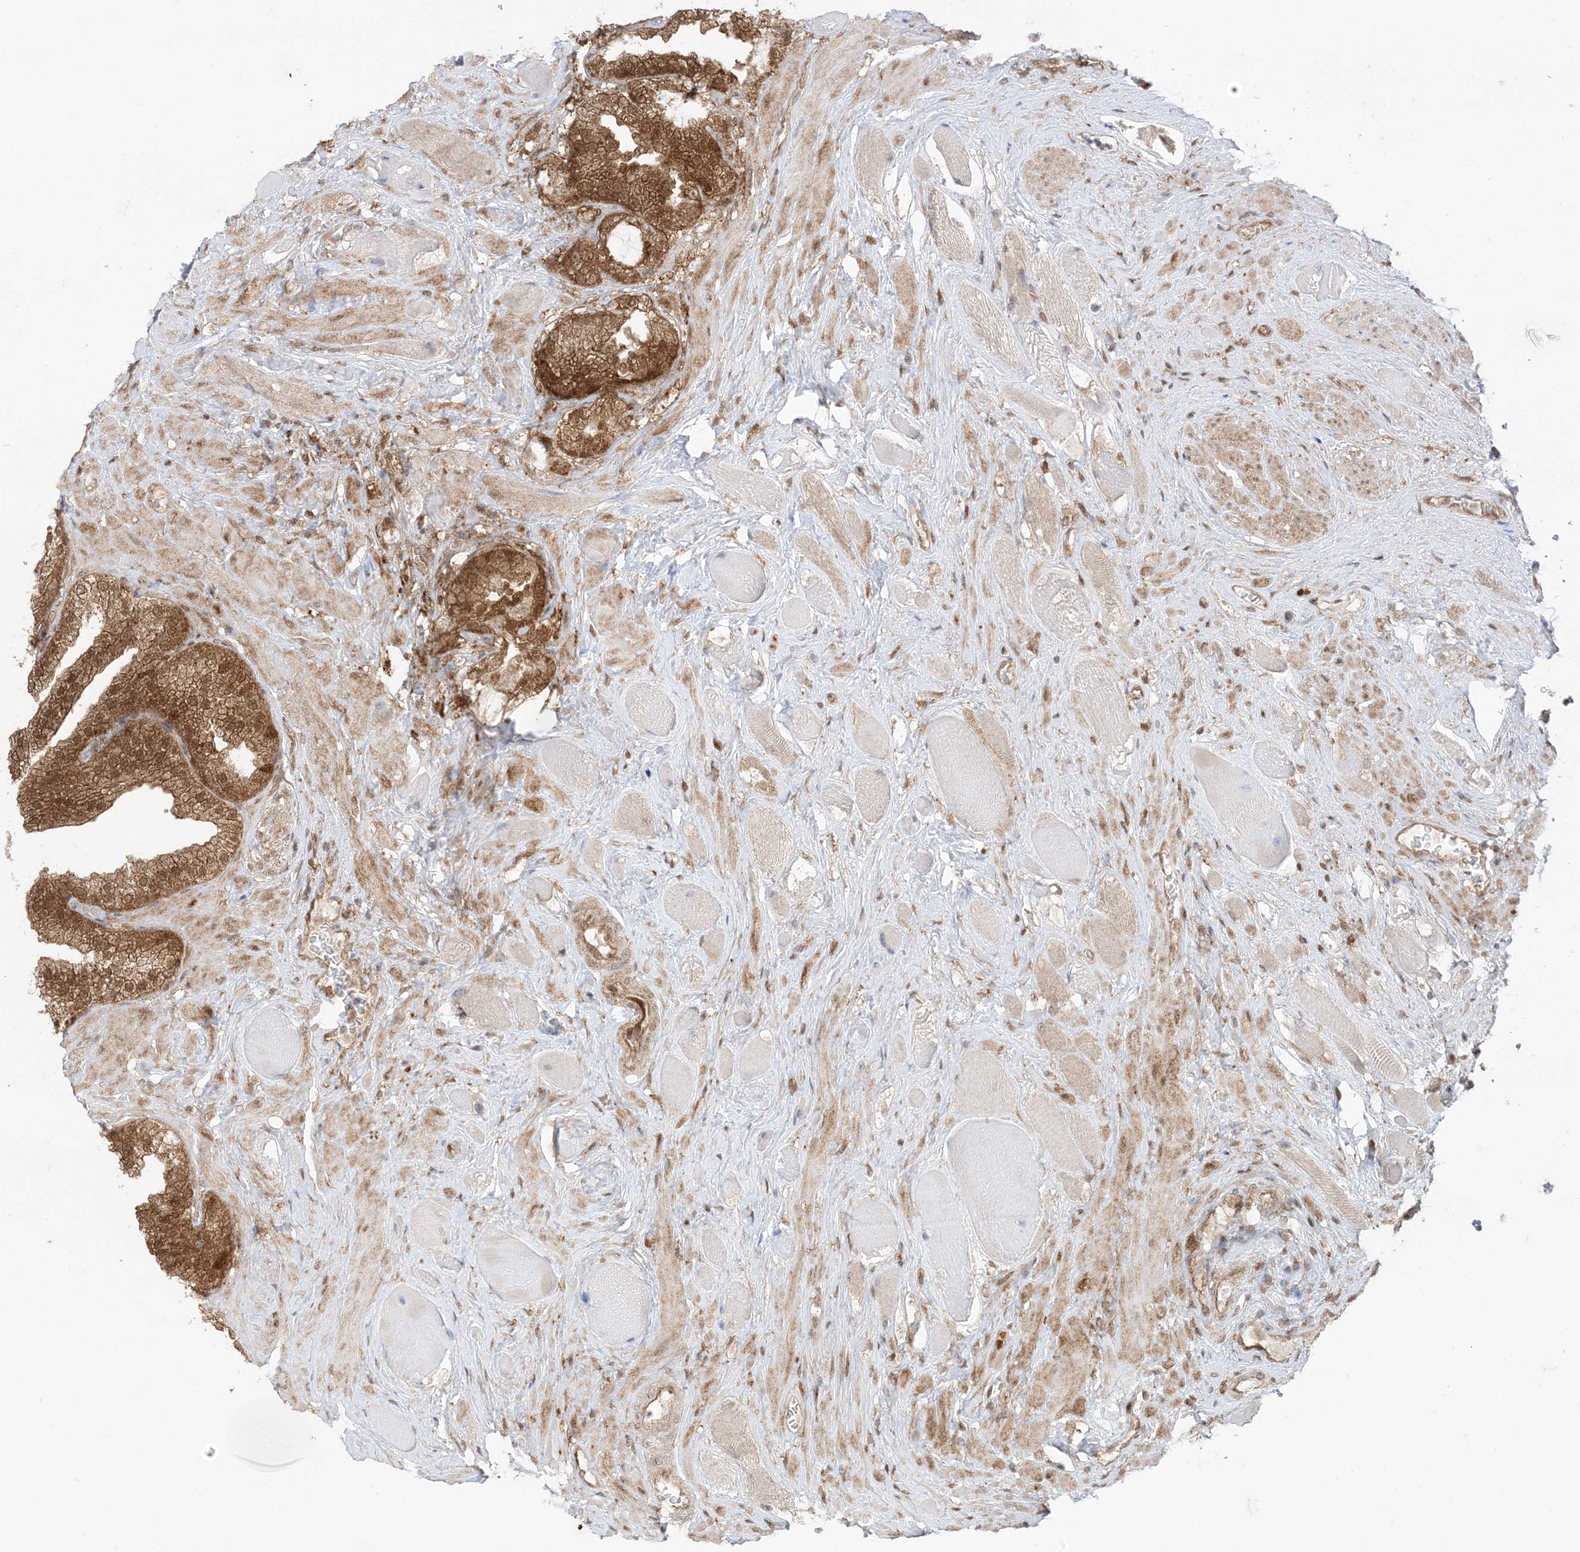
{"staining": {"intensity": "moderate", "quantity": ">75%", "location": "cytoplasmic/membranous,nuclear"}, "tissue": "prostate cancer", "cell_type": "Tumor cells", "image_type": "cancer", "snomed": [{"axis": "morphology", "description": "Adenocarcinoma, High grade"}, {"axis": "topography", "description": "Prostate"}], "caption": "An immunohistochemistry photomicrograph of neoplastic tissue is shown. Protein staining in brown highlights moderate cytoplasmic/membranous and nuclear positivity in adenocarcinoma (high-grade) (prostate) within tumor cells. The staining is performed using DAB brown chromogen to label protein expression. The nuclei are counter-stained blue using hematoxylin.", "gene": "PTPA", "patient": {"sex": "male", "age": 58}}